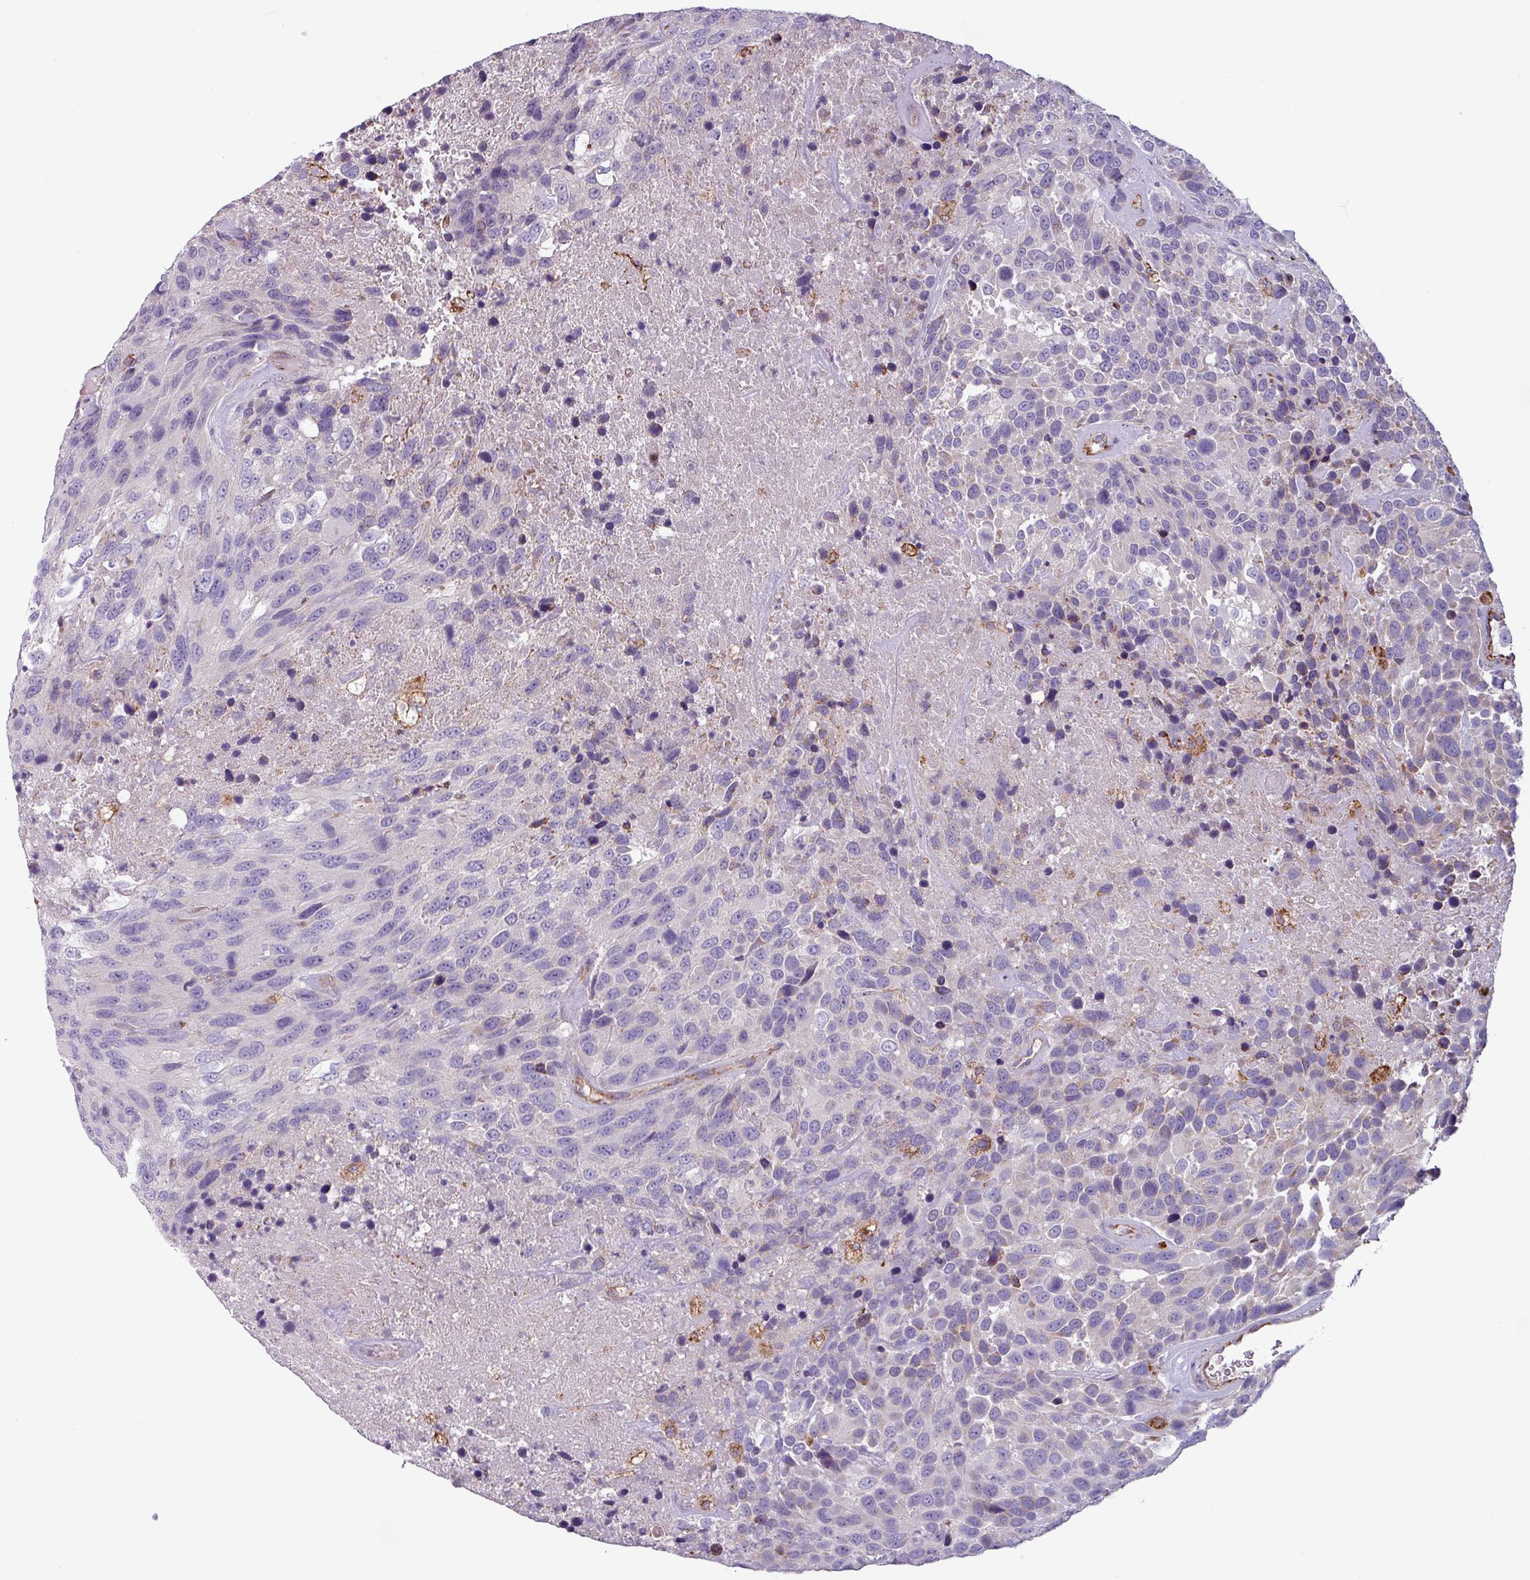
{"staining": {"intensity": "negative", "quantity": "none", "location": "none"}, "tissue": "urothelial cancer", "cell_type": "Tumor cells", "image_type": "cancer", "snomed": [{"axis": "morphology", "description": "Urothelial carcinoma, High grade"}, {"axis": "topography", "description": "Urinary bladder"}], "caption": "The IHC image has no significant positivity in tumor cells of urothelial carcinoma (high-grade) tissue.", "gene": "CAMK1", "patient": {"sex": "female", "age": 70}}